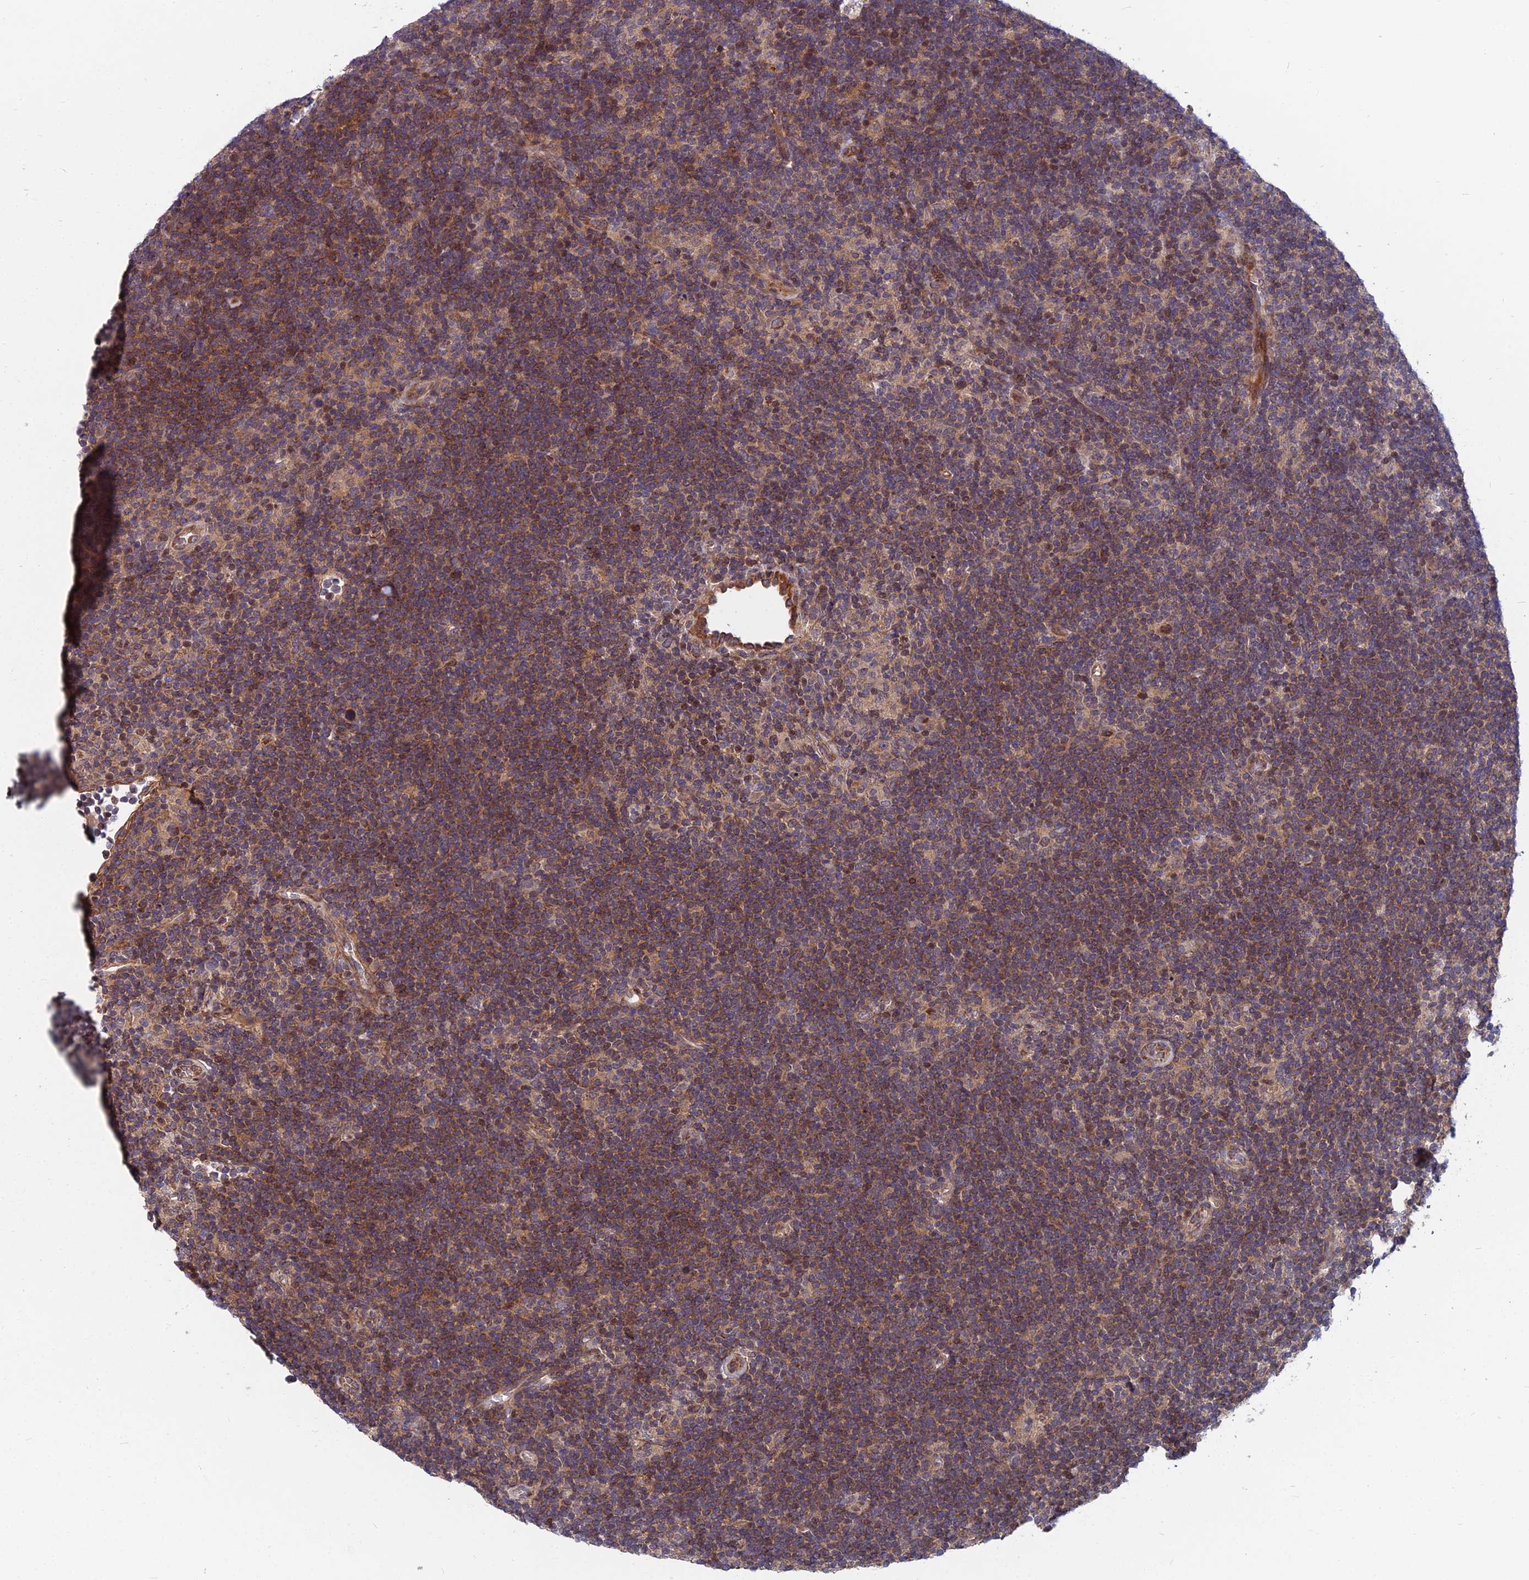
{"staining": {"intensity": "moderate", "quantity": "25%-75%", "location": "cytoplasmic/membranous,nuclear"}, "tissue": "lymphoma", "cell_type": "Tumor cells", "image_type": "cancer", "snomed": [{"axis": "morphology", "description": "Hodgkin's disease, NOS"}, {"axis": "topography", "description": "Lymph node"}], "caption": "Immunohistochemical staining of Hodgkin's disease demonstrates medium levels of moderate cytoplasmic/membranous and nuclear staining in approximately 25%-75% of tumor cells.", "gene": "COMMD2", "patient": {"sex": "female", "age": 57}}